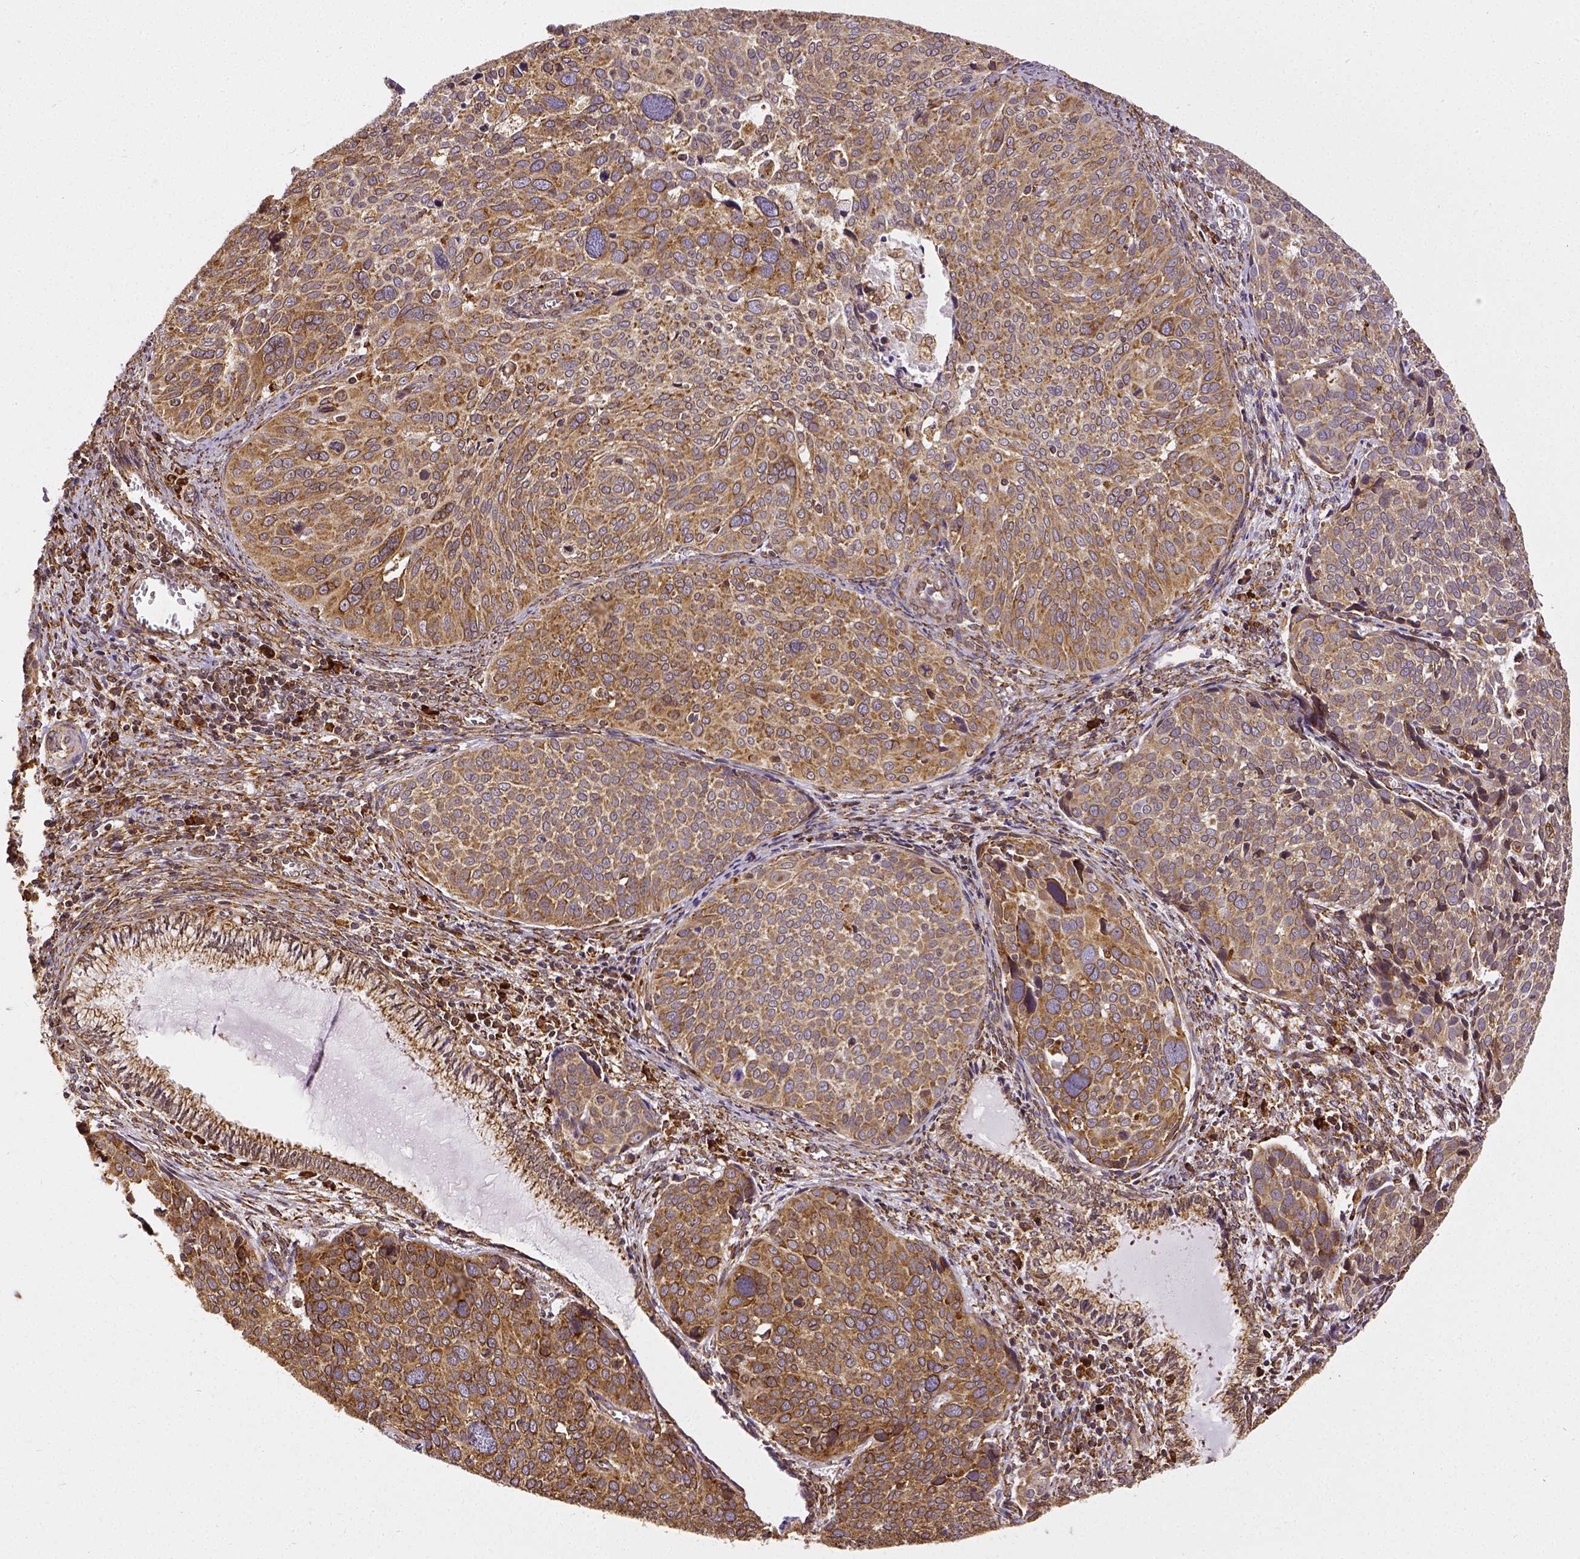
{"staining": {"intensity": "moderate", "quantity": ">75%", "location": "cytoplasmic/membranous"}, "tissue": "cervical cancer", "cell_type": "Tumor cells", "image_type": "cancer", "snomed": [{"axis": "morphology", "description": "Squamous cell carcinoma, NOS"}, {"axis": "topography", "description": "Cervix"}], "caption": "Immunohistochemical staining of human cervical cancer (squamous cell carcinoma) reveals medium levels of moderate cytoplasmic/membranous positivity in approximately >75% of tumor cells.", "gene": "MTDH", "patient": {"sex": "female", "age": 39}}